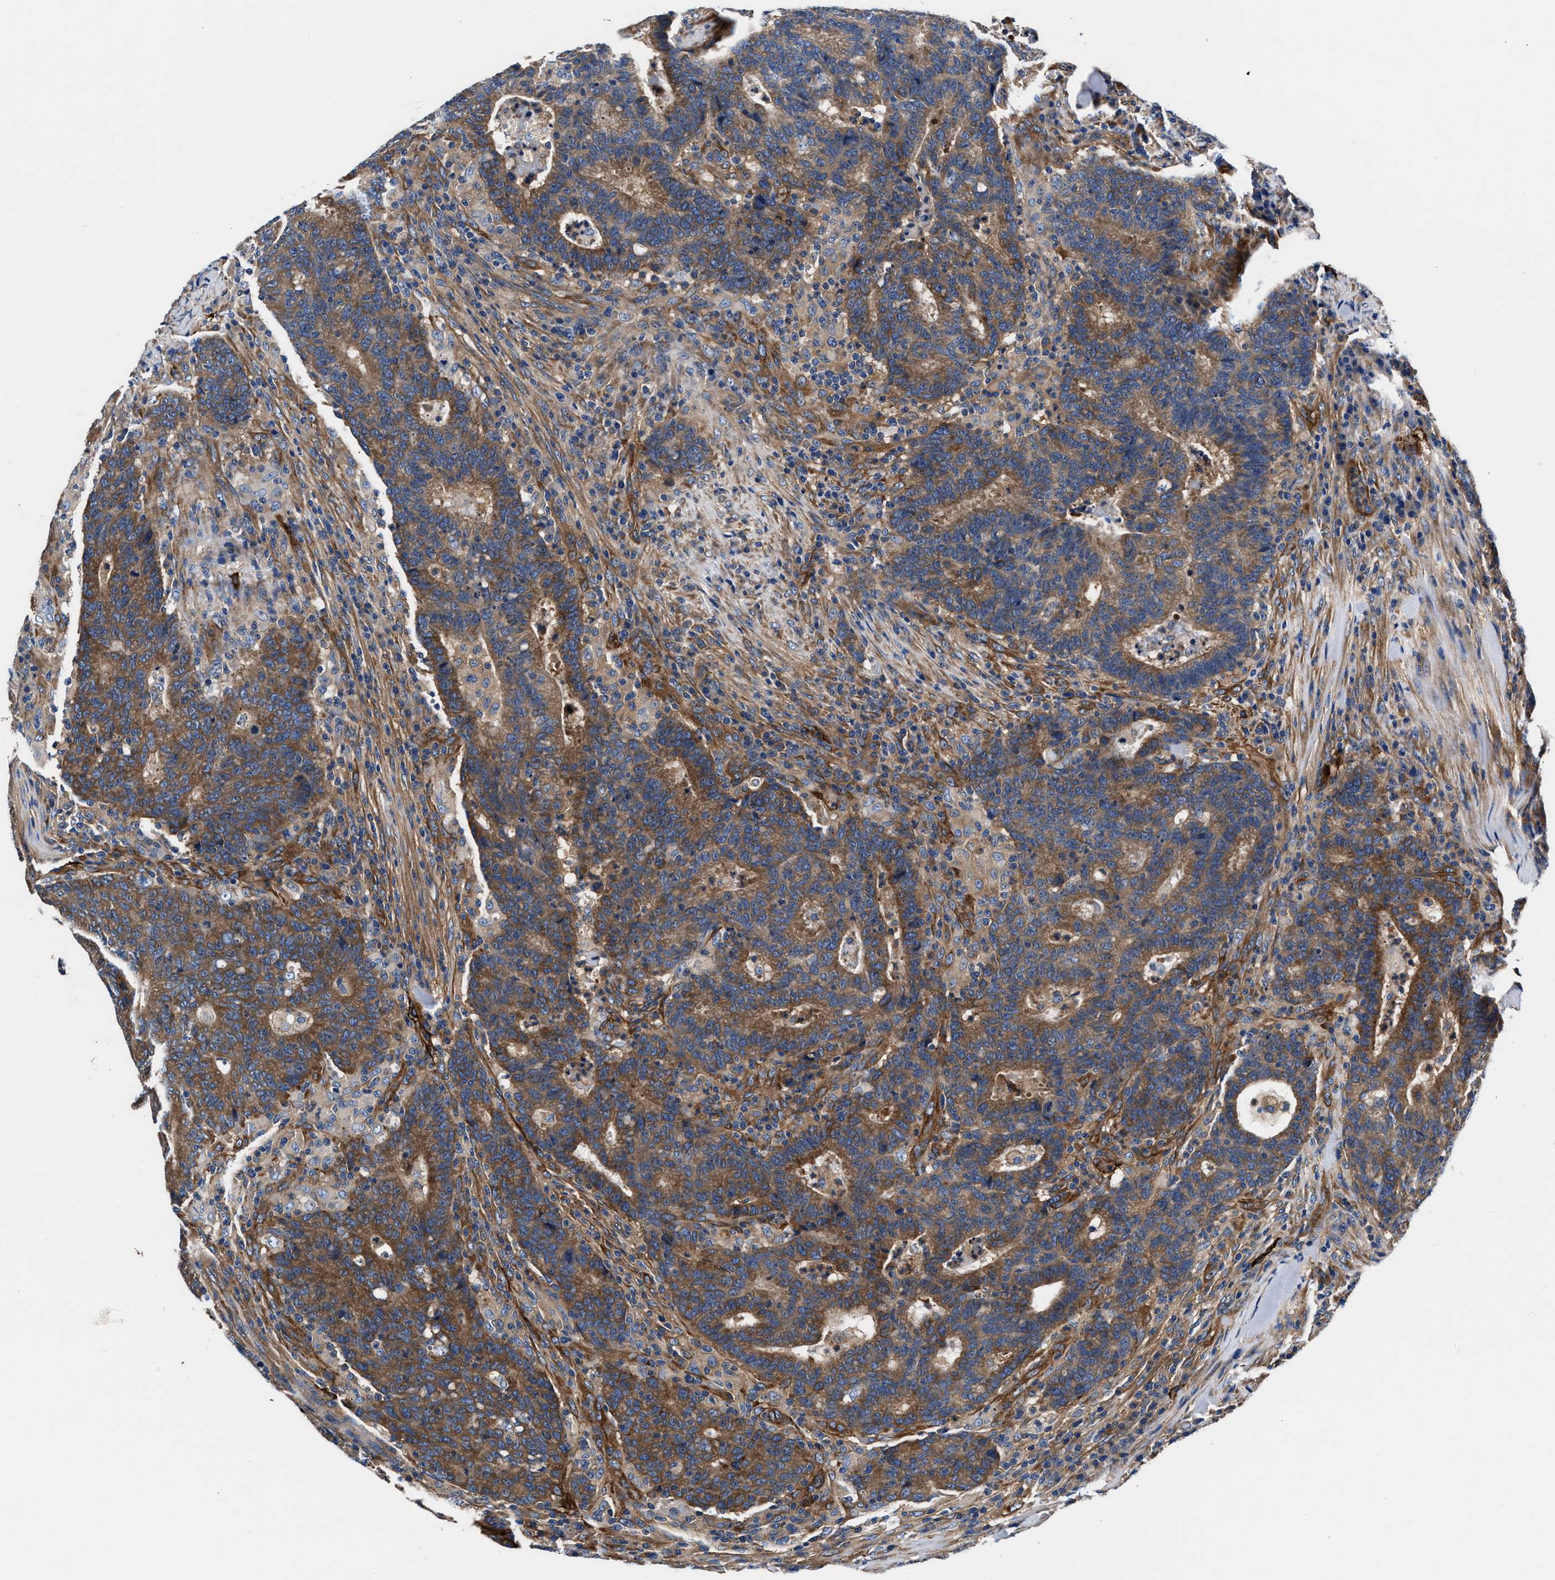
{"staining": {"intensity": "moderate", "quantity": ">75%", "location": "cytoplasmic/membranous"}, "tissue": "colorectal cancer", "cell_type": "Tumor cells", "image_type": "cancer", "snomed": [{"axis": "morphology", "description": "Adenocarcinoma, NOS"}, {"axis": "topography", "description": "Colon"}], "caption": "Human colorectal cancer stained with a protein marker reveals moderate staining in tumor cells.", "gene": "SH3GL1", "patient": {"sex": "female", "age": 75}}